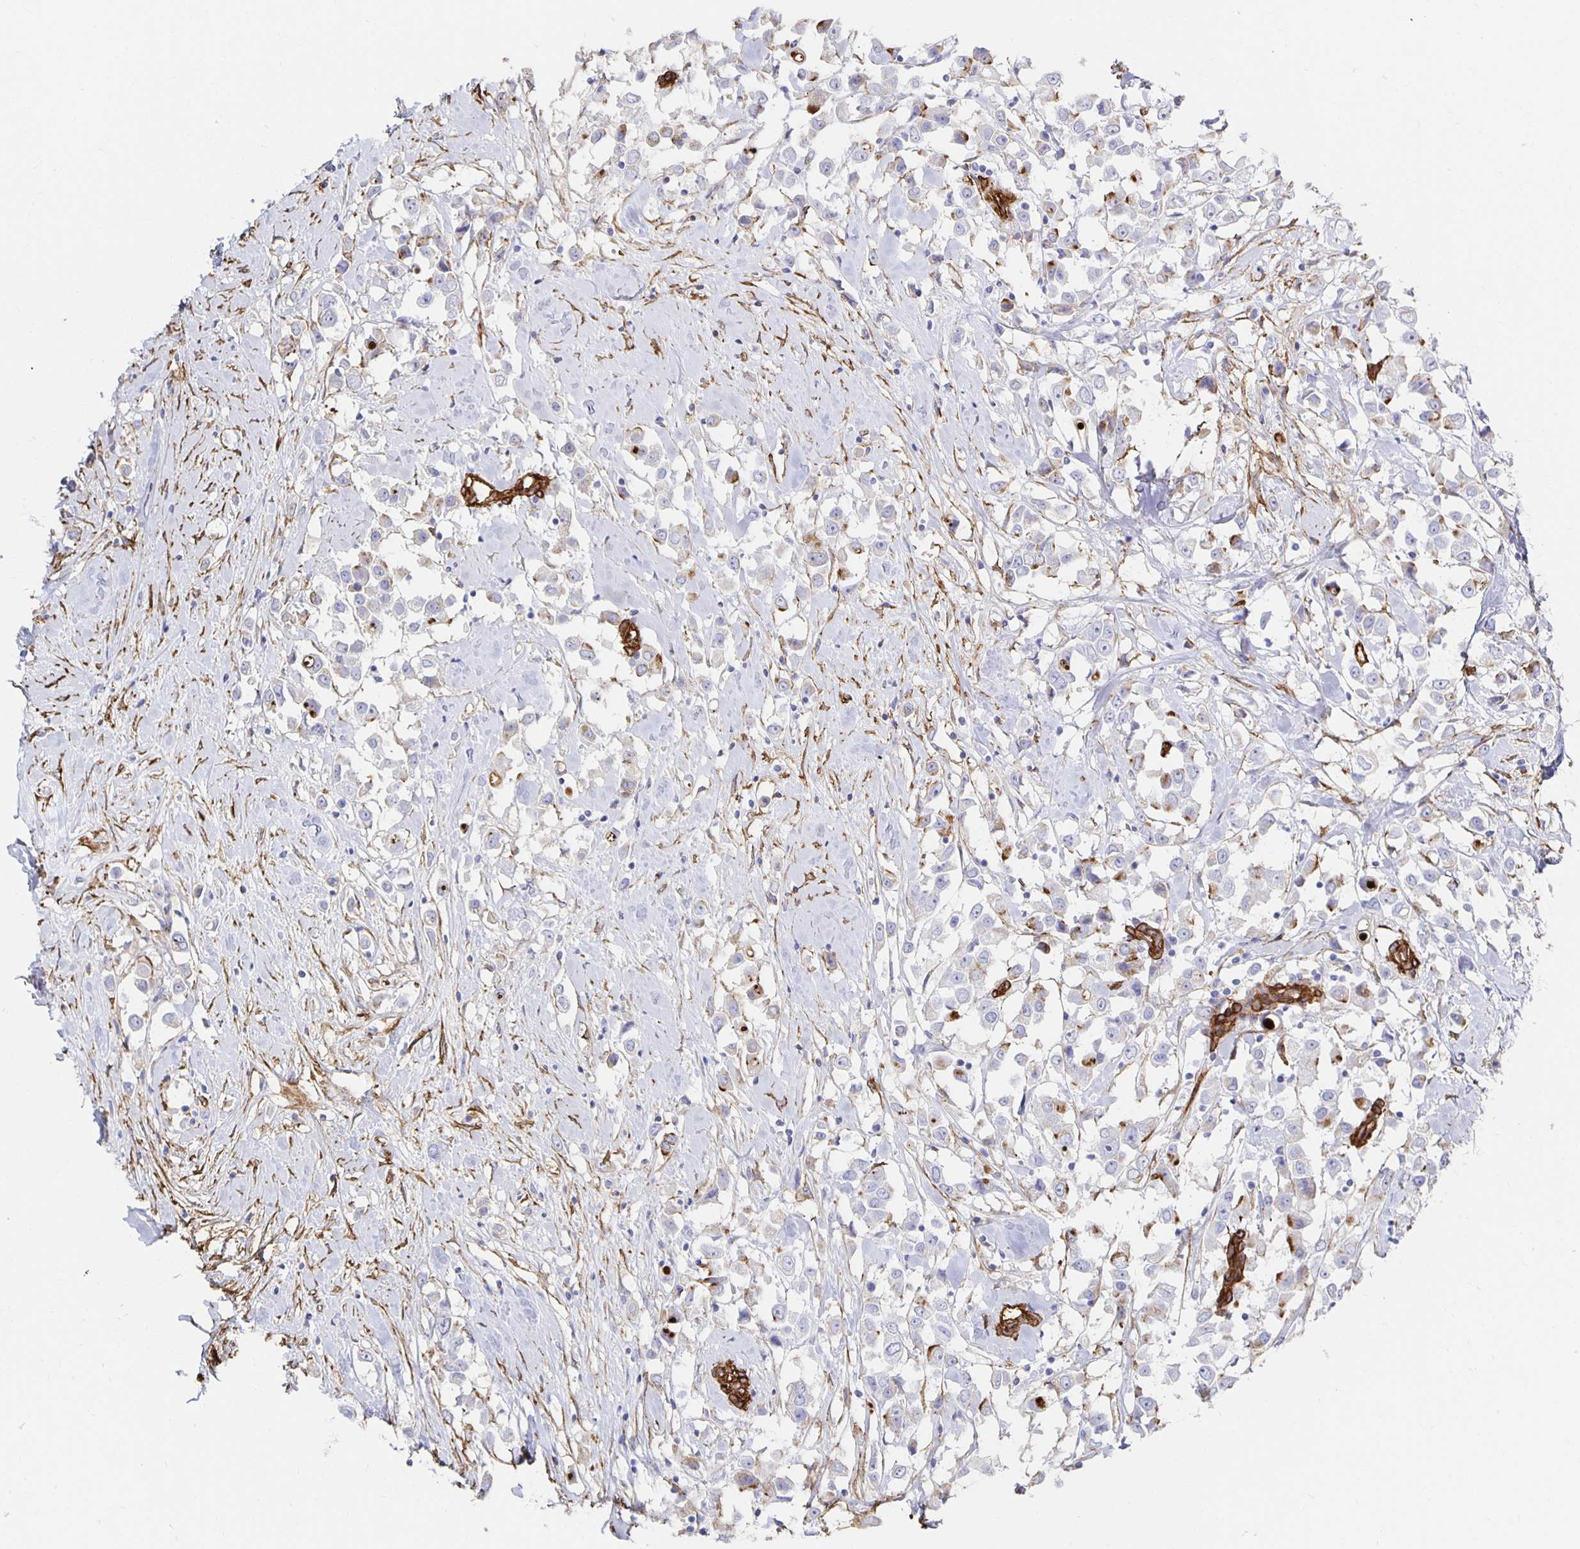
{"staining": {"intensity": "negative", "quantity": "none", "location": "none"}, "tissue": "breast cancer", "cell_type": "Tumor cells", "image_type": "cancer", "snomed": [{"axis": "morphology", "description": "Duct carcinoma"}, {"axis": "topography", "description": "Breast"}], "caption": "Micrograph shows no protein staining in tumor cells of breast cancer (intraductal carcinoma) tissue.", "gene": "VIPR2", "patient": {"sex": "female", "age": 61}}